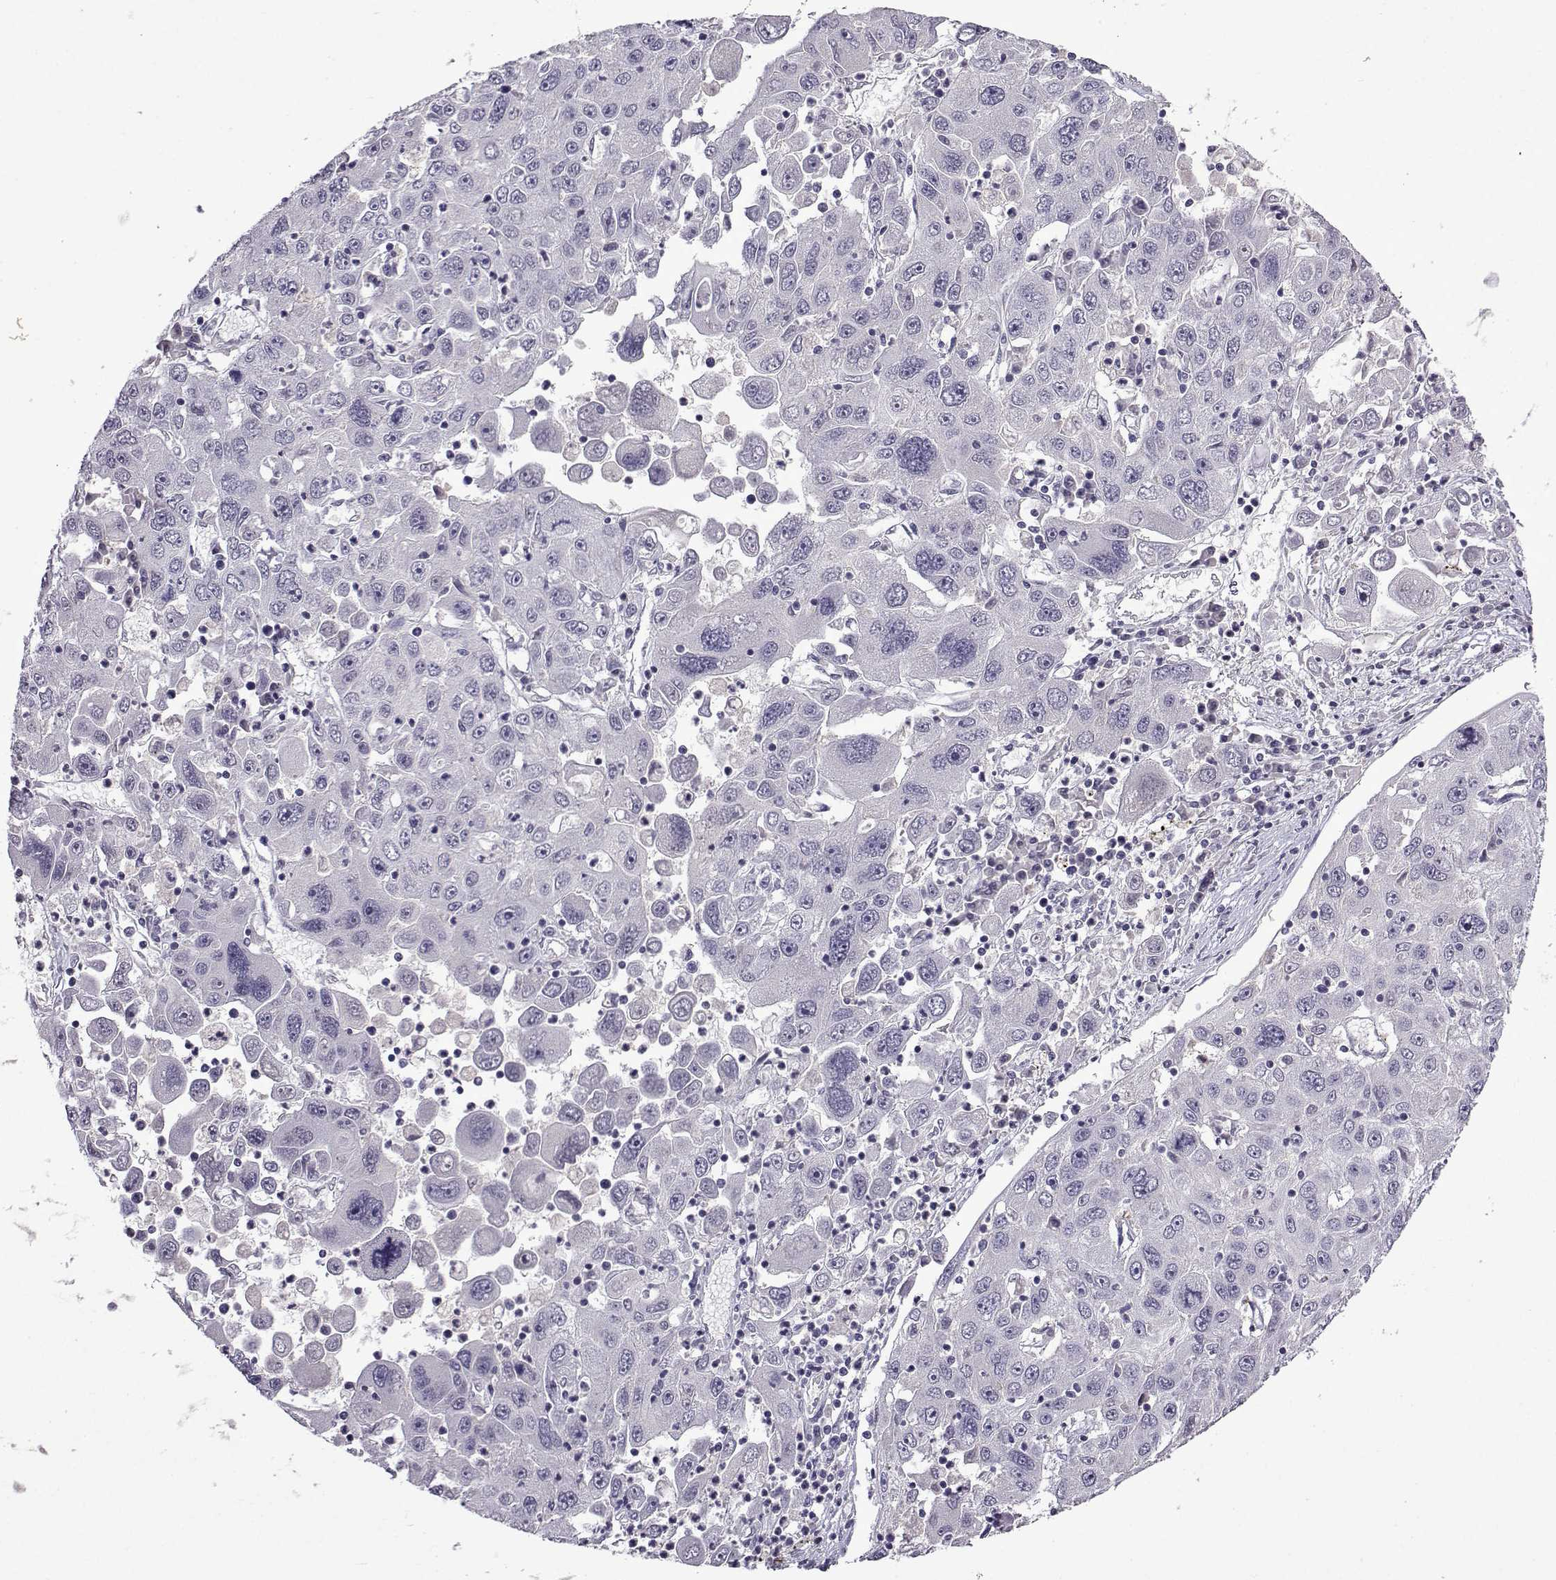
{"staining": {"intensity": "negative", "quantity": "none", "location": "none"}, "tissue": "stomach cancer", "cell_type": "Tumor cells", "image_type": "cancer", "snomed": [{"axis": "morphology", "description": "Adenocarcinoma, NOS"}, {"axis": "topography", "description": "Stomach"}], "caption": "Stomach adenocarcinoma was stained to show a protein in brown. There is no significant positivity in tumor cells.", "gene": "CCL28", "patient": {"sex": "male", "age": 56}}